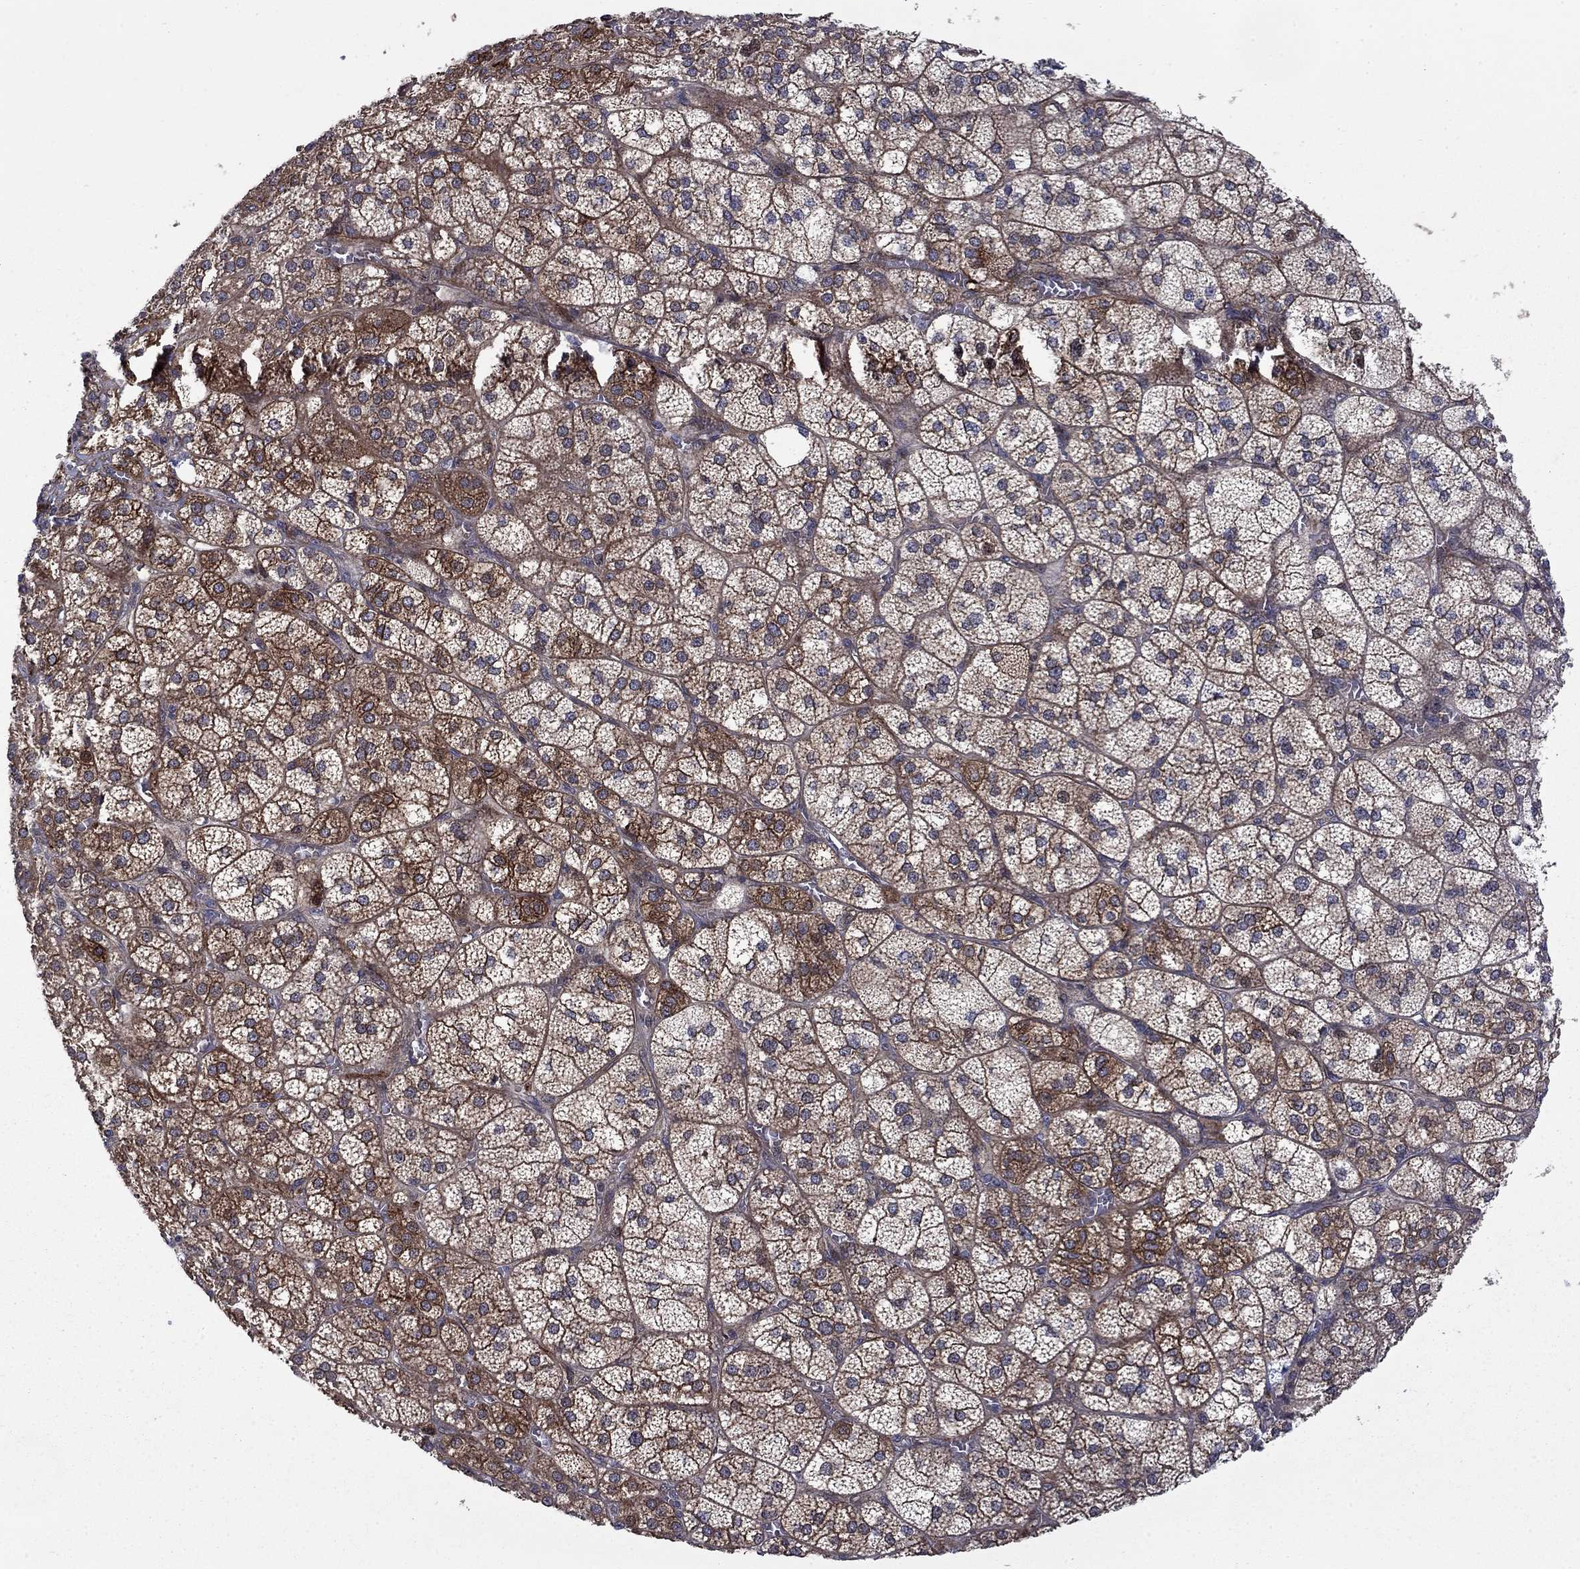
{"staining": {"intensity": "moderate", "quantity": "25%-75%", "location": "cytoplasmic/membranous,nuclear"}, "tissue": "adrenal gland", "cell_type": "Glandular cells", "image_type": "normal", "snomed": [{"axis": "morphology", "description": "Normal tissue, NOS"}, {"axis": "topography", "description": "Adrenal gland"}], "caption": "Glandular cells reveal medium levels of moderate cytoplasmic/membranous,nuclear positivity in about 25%-75% of cells in benign adrenal gland.", "gene": "HDAC4", "patient": {"sex": "female", "age": 60}}